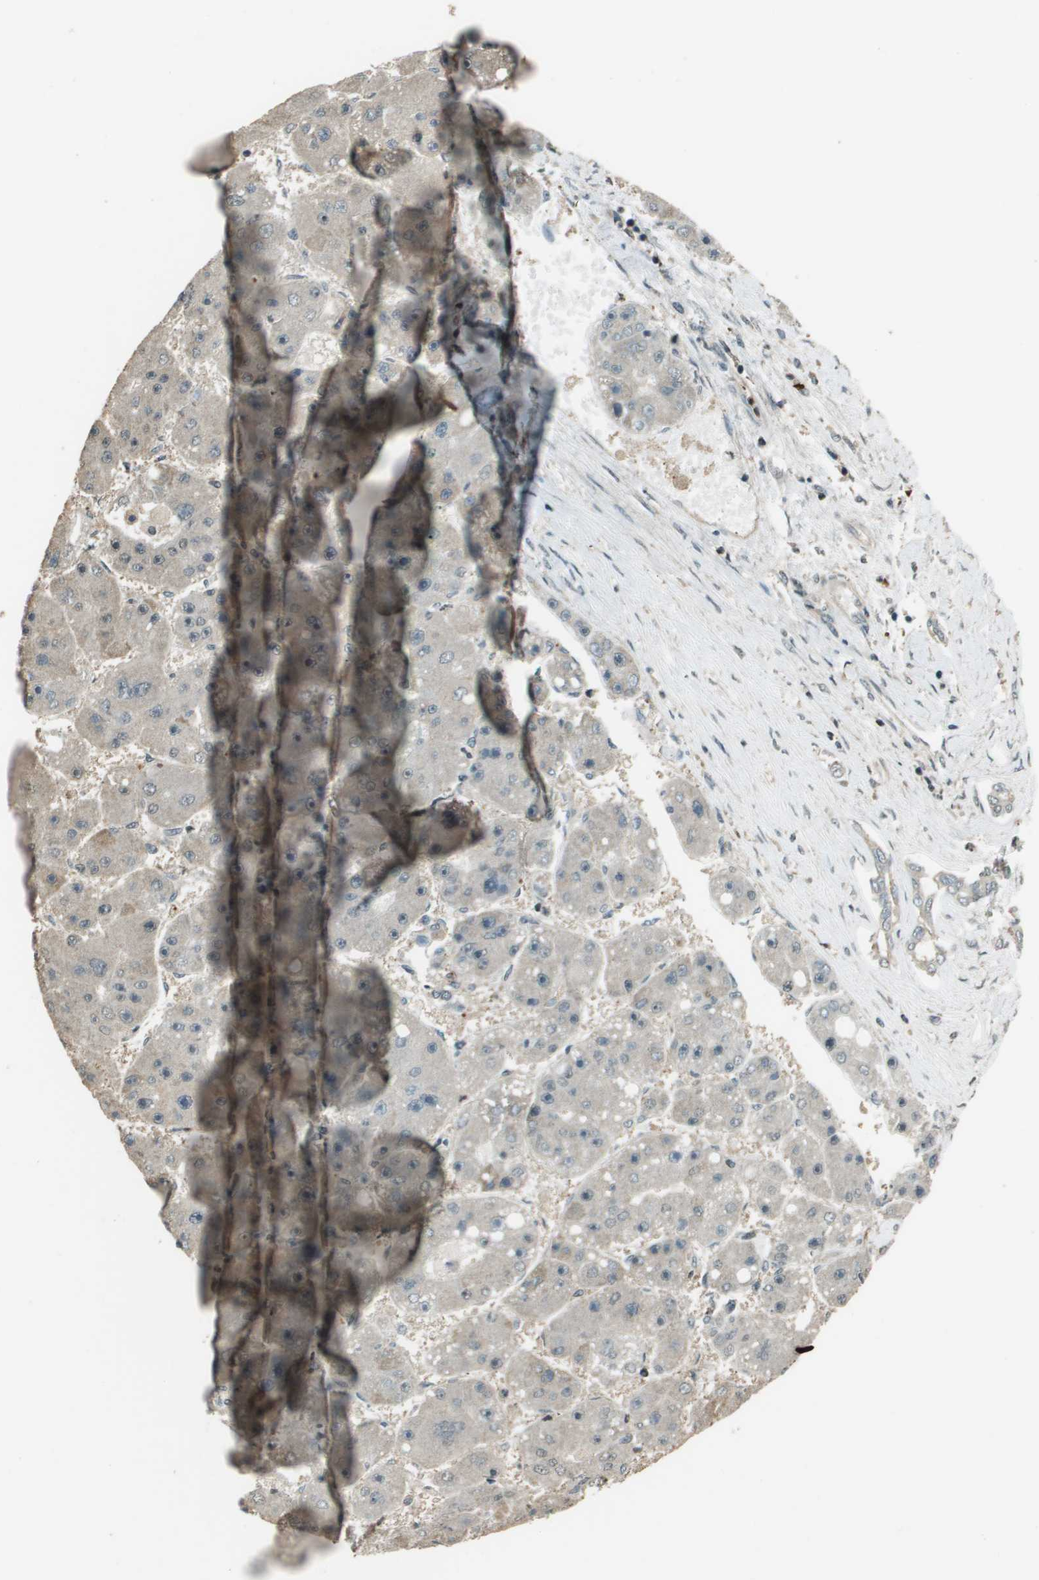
{"staining": {"intensity": "negative", "quantity": "none", "location": "none"}, "tissue": "liver cancer", "cell_type": "Tumor cells", "image_type": "cancer", "snomed": [{"axis": "morphology", "description": "Carcinoma, Hepatocellular, NOS"}, {"axis": "topography", "description": "Liver"}], "caption": "DAB (3,3'-diaminobenzidine) immunohistochemical staining of human hepatocellular carcinoma (liver) reveals no significant positivity in tumor cells. The staining was performed using DAB (3,3'-diaminobenzidine) to visualize the protein expression in brown, while the nuclei were stained in blue with hematoxylin (Magnification: 20x).", "gene": "SDC3", "patient": {"sex": "female", "age": 61}}